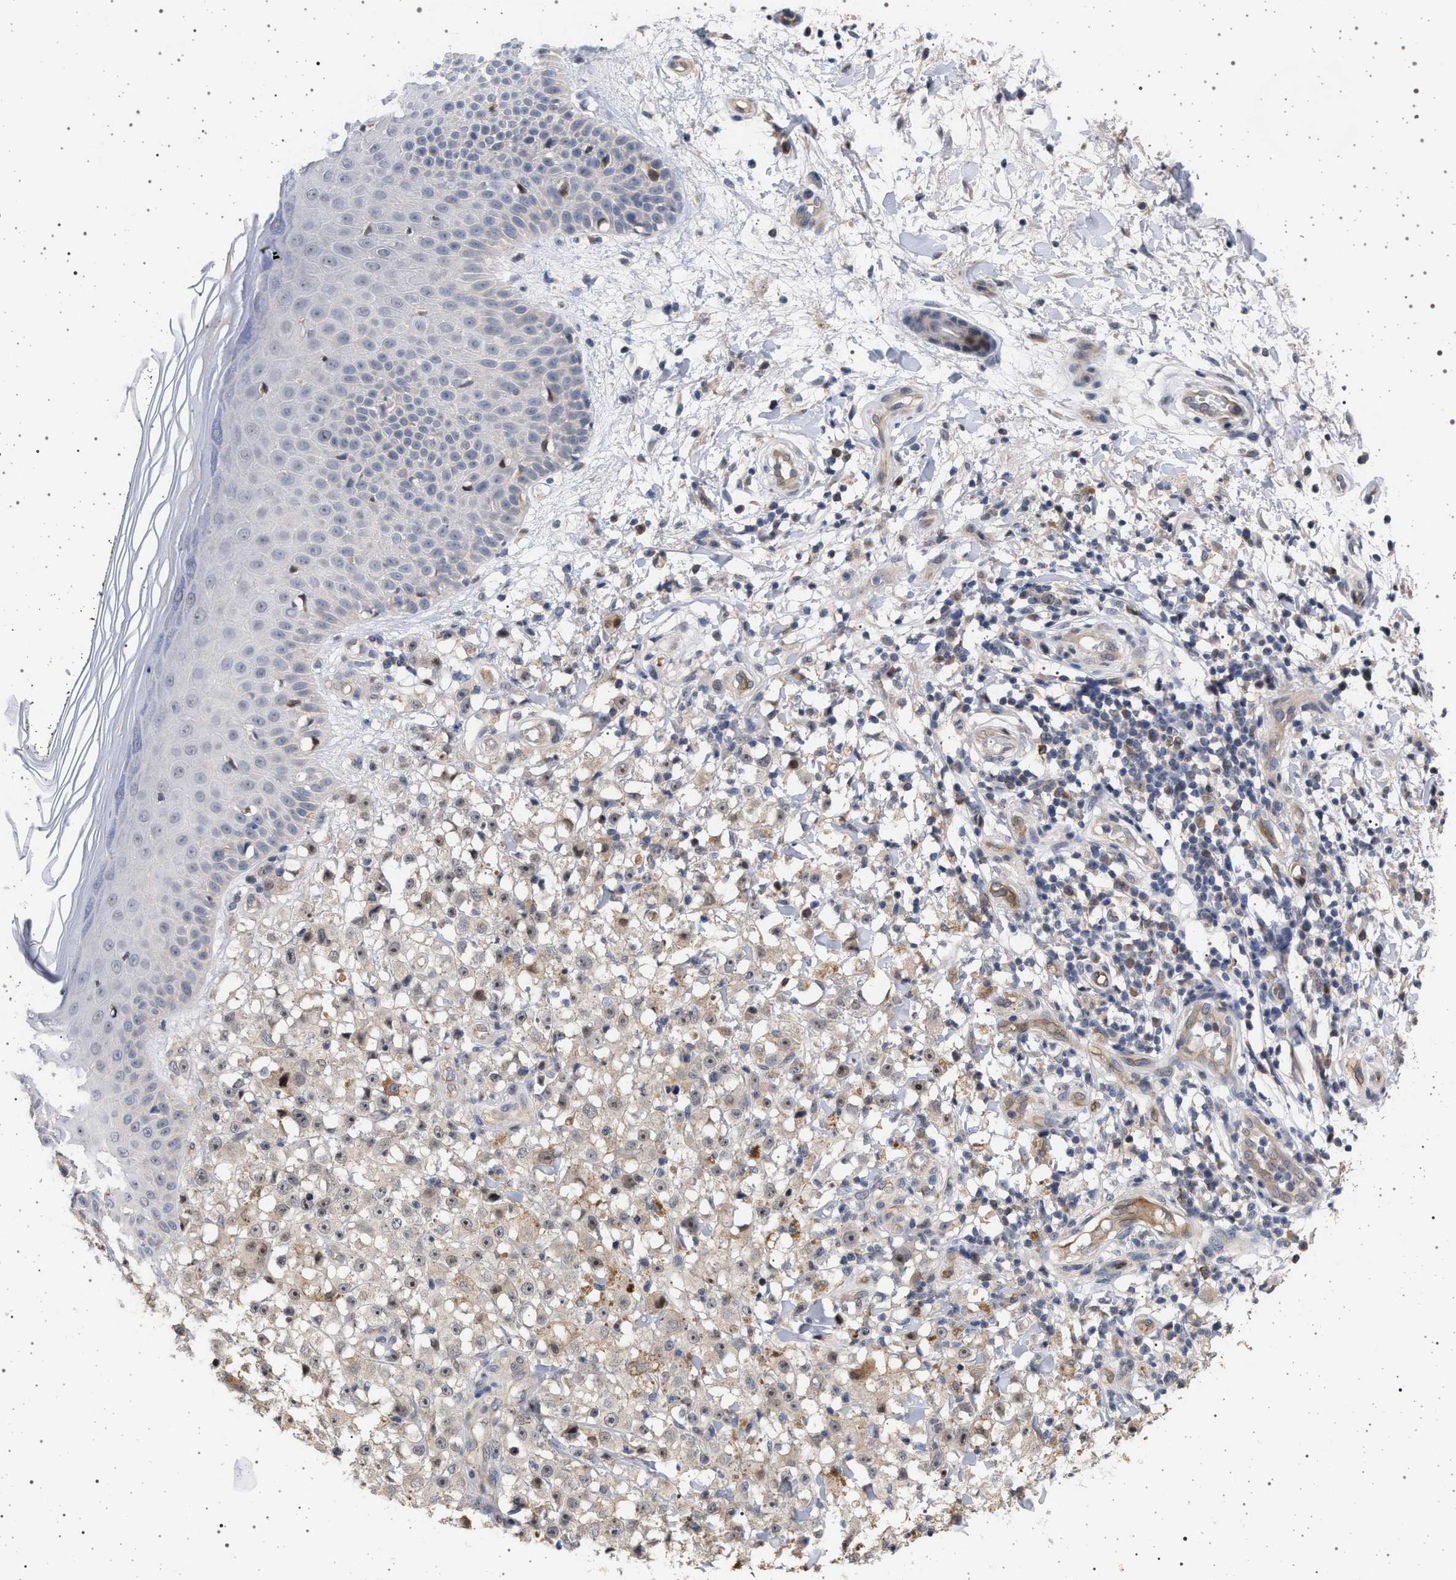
{"staining": {"intensity": "weak", "quantity": "<25%", "location": "cytoplasmic/membranous"}, "tissue": "melanoma", "cell_type": "Tumor cells", "image_type": "cancer", "snomed": [{"axis": "morphology", "description": "Malignant melanoma, NOS"}, {"axis": "topography", "description": "Skin"}], "caption": "Histopathology image shows no protein expression in tumor cells of malignant melanoma tissue.", "gene": "RBM48", "patient": {"sex": "female", "age": 82}}